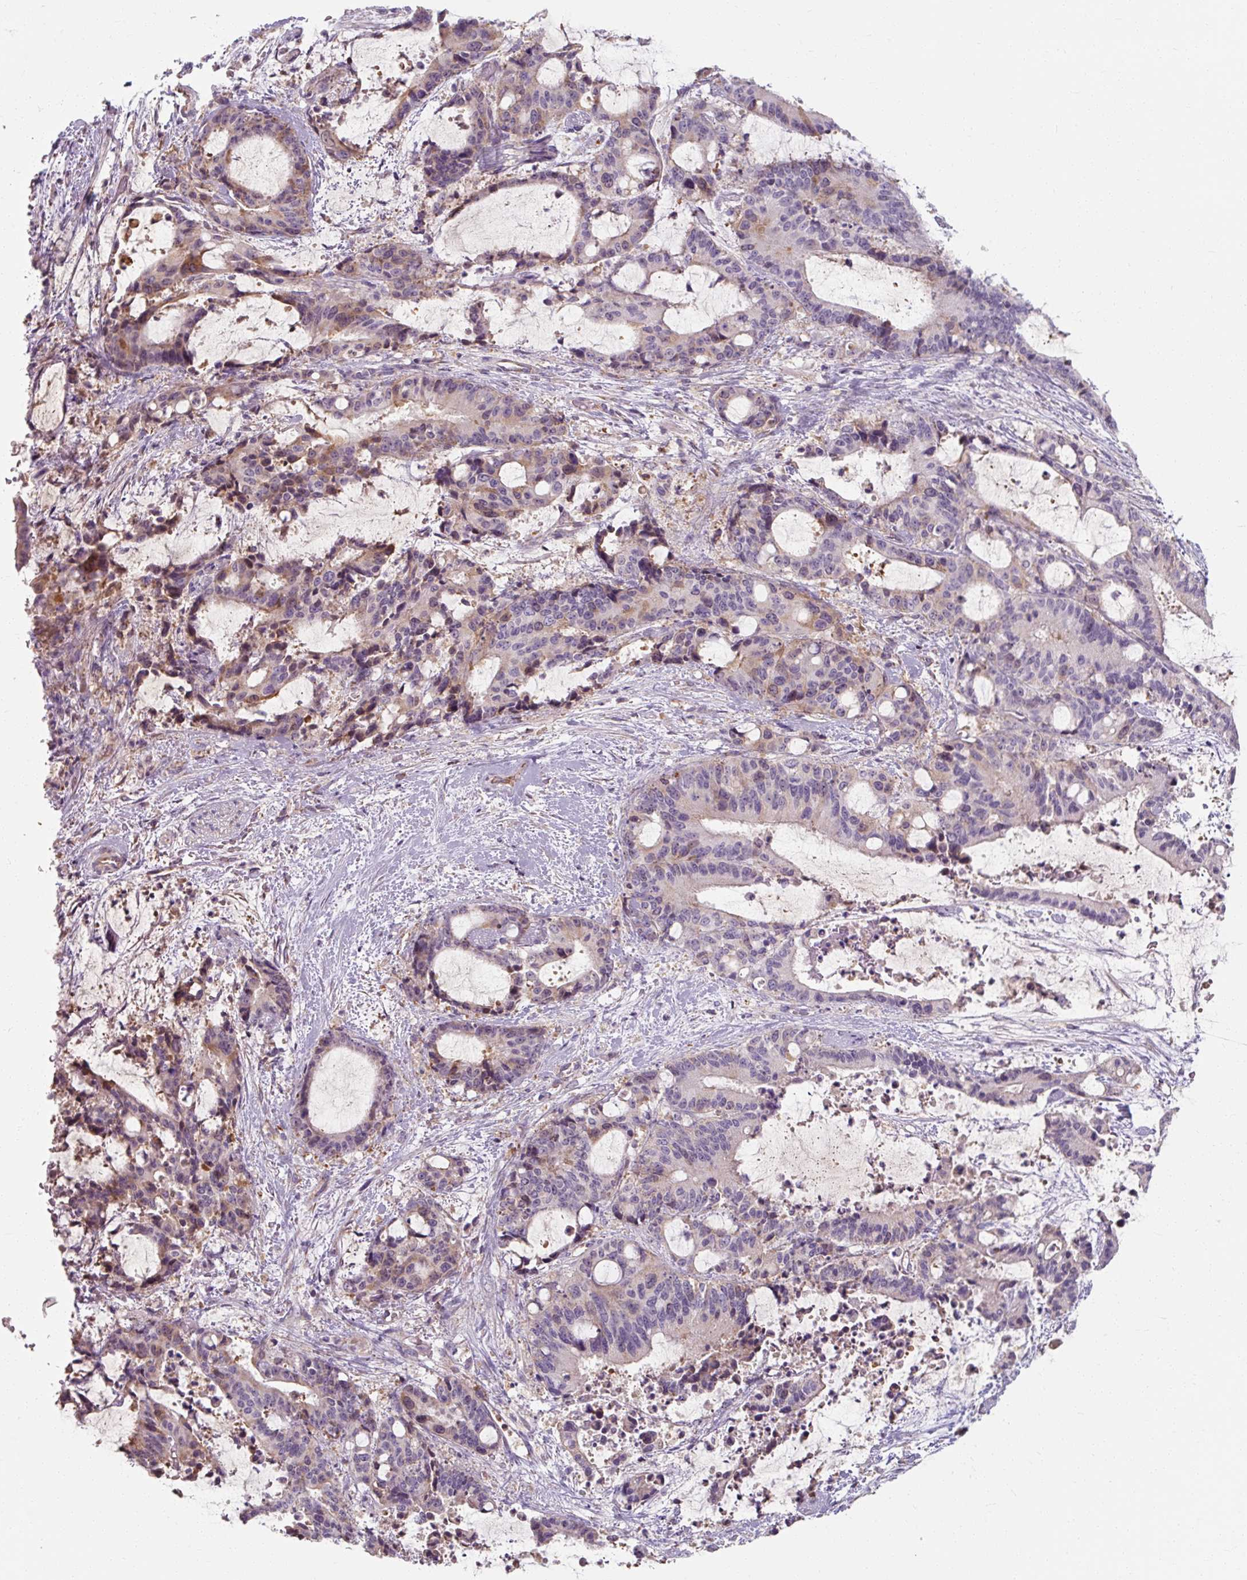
{"staining": {"intensity": "weak", "quantity": "25%-75%", "location": "cytoplasmic/membranous"}, "tissue": "liver cancer", "cell_type": "Tumor cells", "image_type": "cancer", "snomed": [{"axis": "morphology", "description": "Normal tissue, NOS"}, {"axis": "morphology", "description": "Cholangiocarcinoma"}, {"axis": "topography", "description": "Liver"}, {"axis": "topography", "description": "Peripheral nerve tissue"}], "caption": "A micrograph of human cholangiocarcinoma (liver) stained for a protein exhibits weak cytoplasmic/membranous brown staining in tumor cells.", "gene": "TSEN54", "patient": {"sex": "female", "age": 73}}